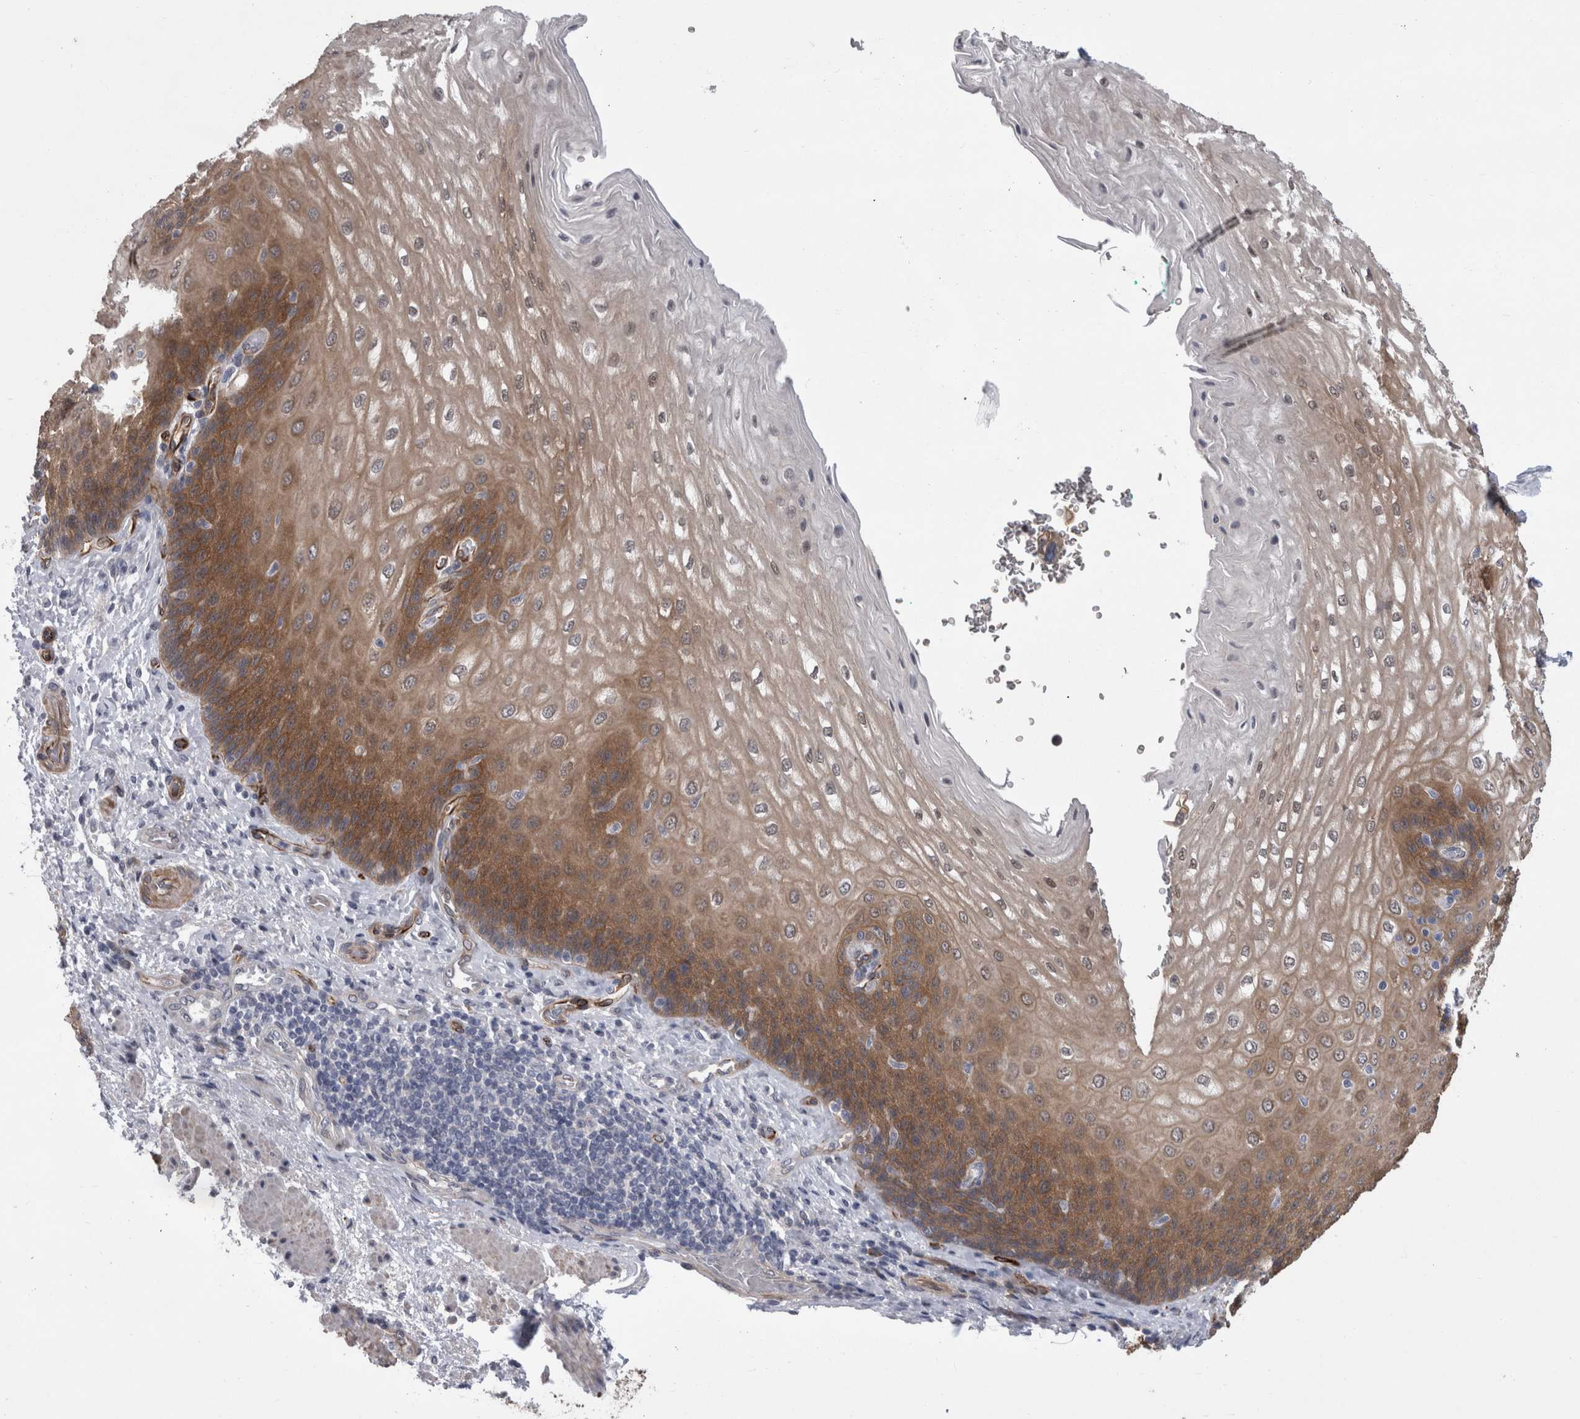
{"staining": {"intensity": "strong", "quantity": "25%-75%", "location": "cytoplasmic/membranous"}, "tissue": "esophagus", "cell_type": "Squamous epithelial cells", "image_type": "normal", "snomed": [{"axis": "morphology", "description": "Normal tissue, NOS"}, {"axis": "topography", "description": "Esophagus"}], "caption": "Immunohistochemical staining of benign human esophagus reveals high levels of strong cytoplasmic/membranous positivity in approximately 25%-75% of squamous epithelial cells. Using DAB (3,3'-diaminobenzidine) (brown) and hematoxylin (blue) stains, captured at high magnification using brightfield microscopy.", "gene": "FAM83H", "patient": {"sex": "male", "age": 54}}